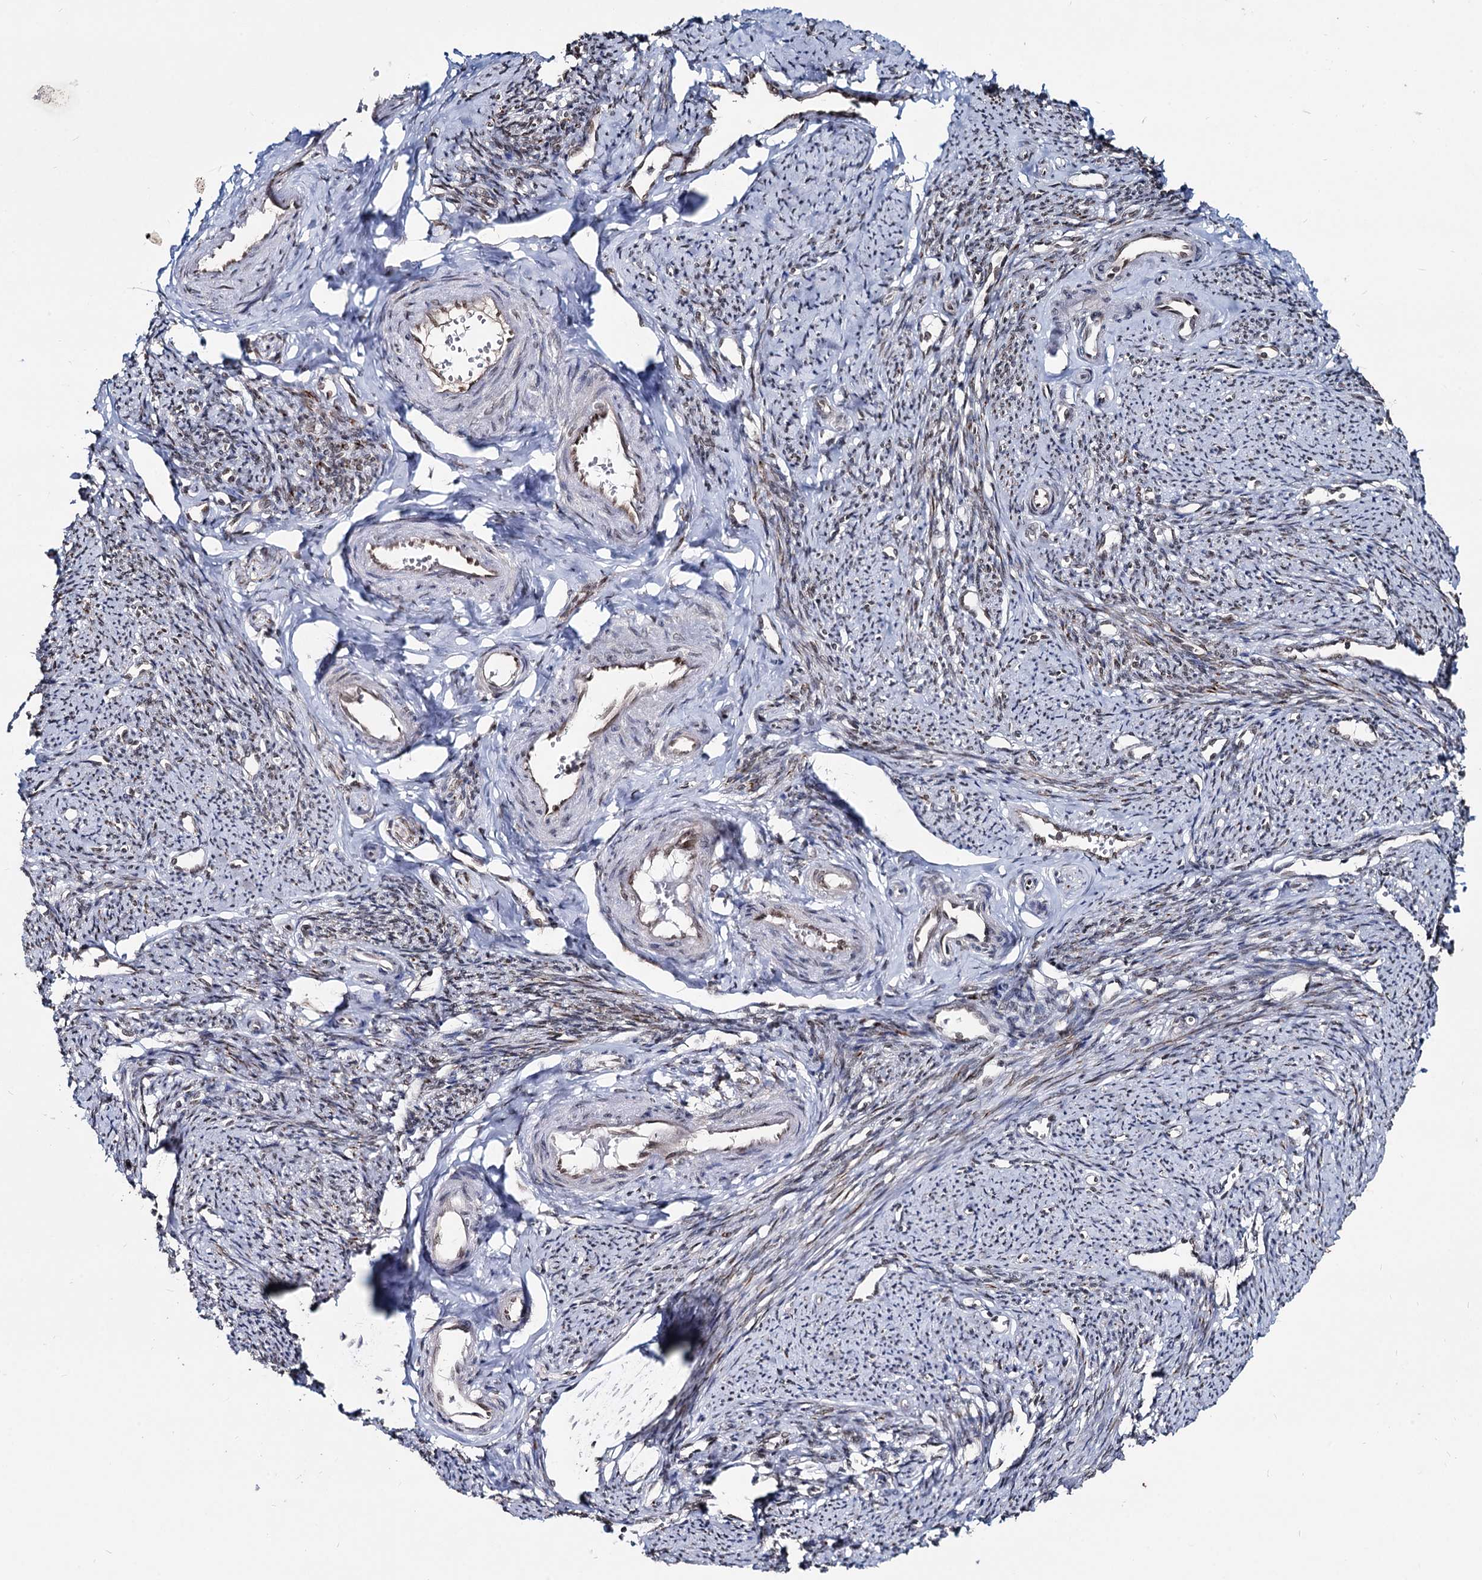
{"staining": {"intensity": "strong", "quantity": "25%-75%", "location": "cytoplasmic/membranous,nuclear"}, "tissue": "smooth muscle", "cell_type": "Smooth muscle cells", "image_type": "normal", "snomed": [{"axis": "morphology", "description": "Normal tissue, NOS"}, {"axis": "topography", "description": "Smooth muscle"}, {"axis": "topography", "description": "Uterus"}], "caption": "Immunohistochemistry (DAB (3,3'-diaminobenzidine)) staining of benign smooth muscle reveals strong cytoplasmic/membranous,nuclear protein expression in about 25%-75% of smooth muscle cells. (DAB IHC, brown staining for protein, blue staining for nuclei).", "gene": "RNF6", "patient": {"sex": "female", "age": 59}}